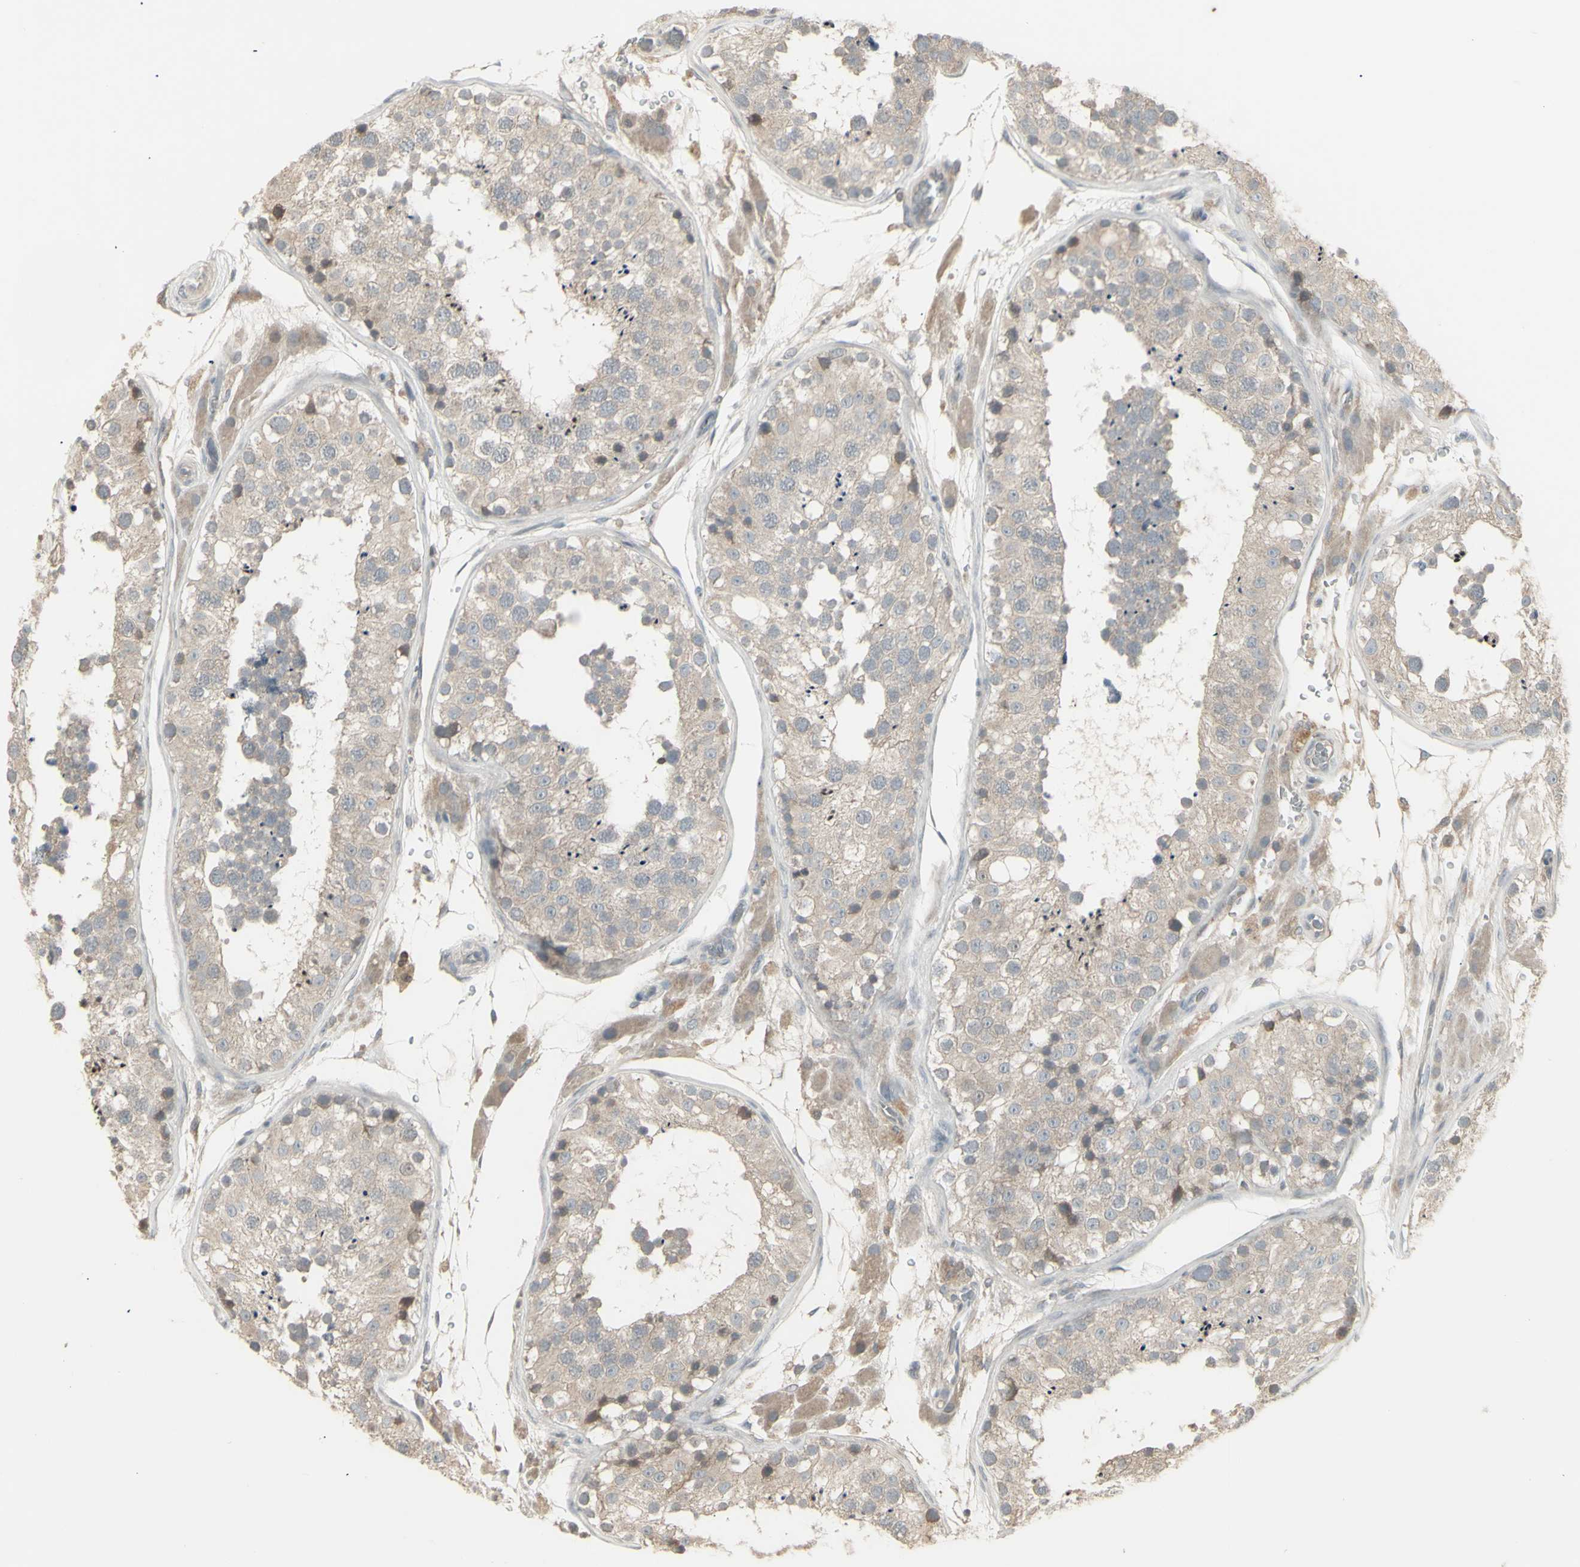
{"staining": {"intensity": "weak", "quantity": "25%-75%", "location": "cytoplasmic/membranous"}, "tissue": "testis", "cell_type": "Cells in seminiferous ducts", "image_type": "normal", "snomed": [{"axis": "morphology", "description": "Normal tissue, NOS"}, {"axis": "topography", "description": "Testis"}], "caption": "Immunohistochemistry (IHC) micrograph of normal testis: testis stained using immunohistochemistry displays low levels of weak protein expression localized specifically in the cytoplasmic/membranous of cells in seminiferous ducts, appearing as a cytoplasmic/membranous brown color.", "gene": "CSK", "patient": {"sex": "male", "age": 26}}